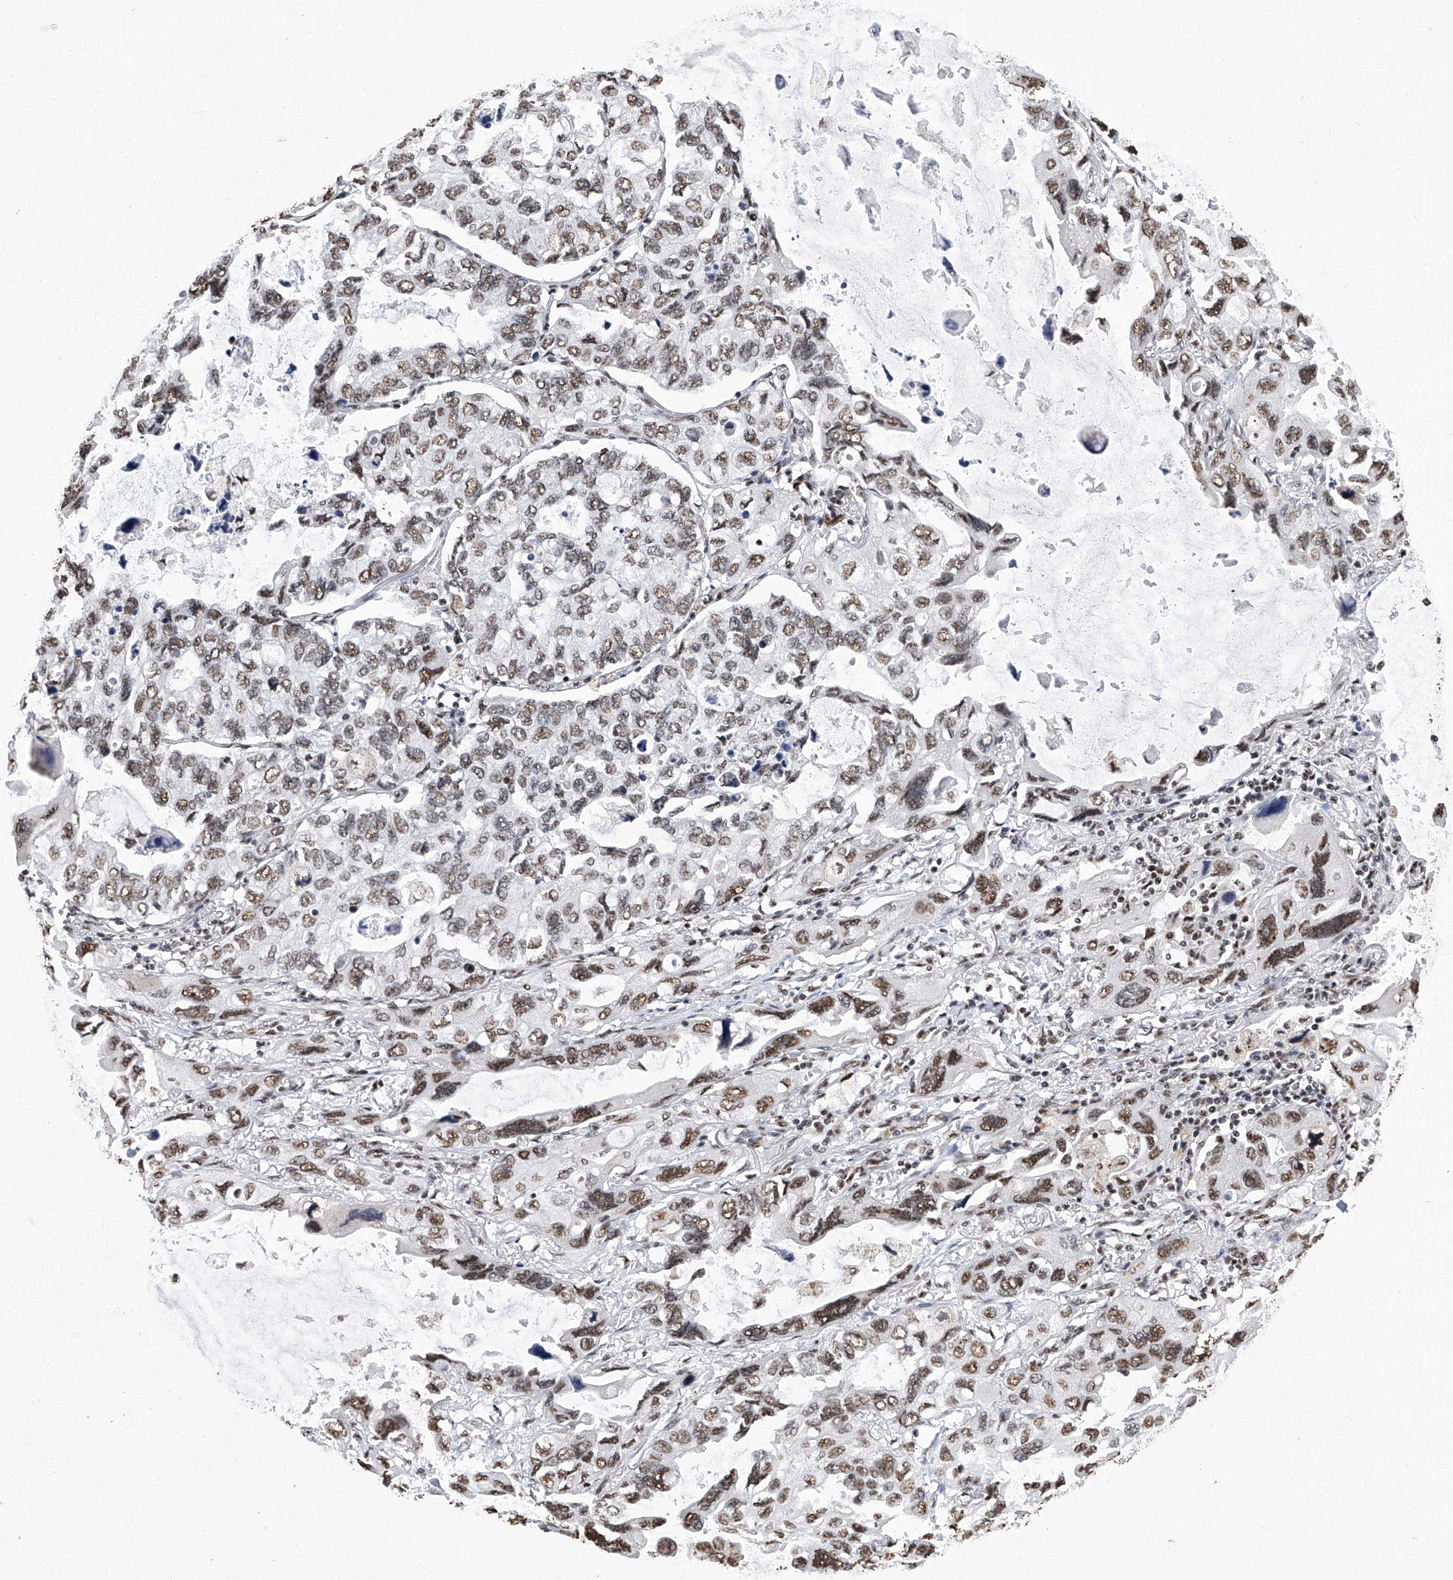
{"staining": {"intensity": "moderate", "quantity": ">75%", "location": "nuclear"}, "tissue": "lung cancer", "cell_type": "Tumor cells", "image_type": "cancer", "snomed": [{"axis": "morphology", "description": "Squamous cell carcinoma, NOS"}, {"axis": "topography", "description": "Lung"}], "caption": "Lung cancer (squamous cell carcinoma) stained with a brown dye displays moderate nuclear positive staining in about >75% of tumor cells.", "gene": "HBP1", "patient": {"sex": "female", "age": 73}}